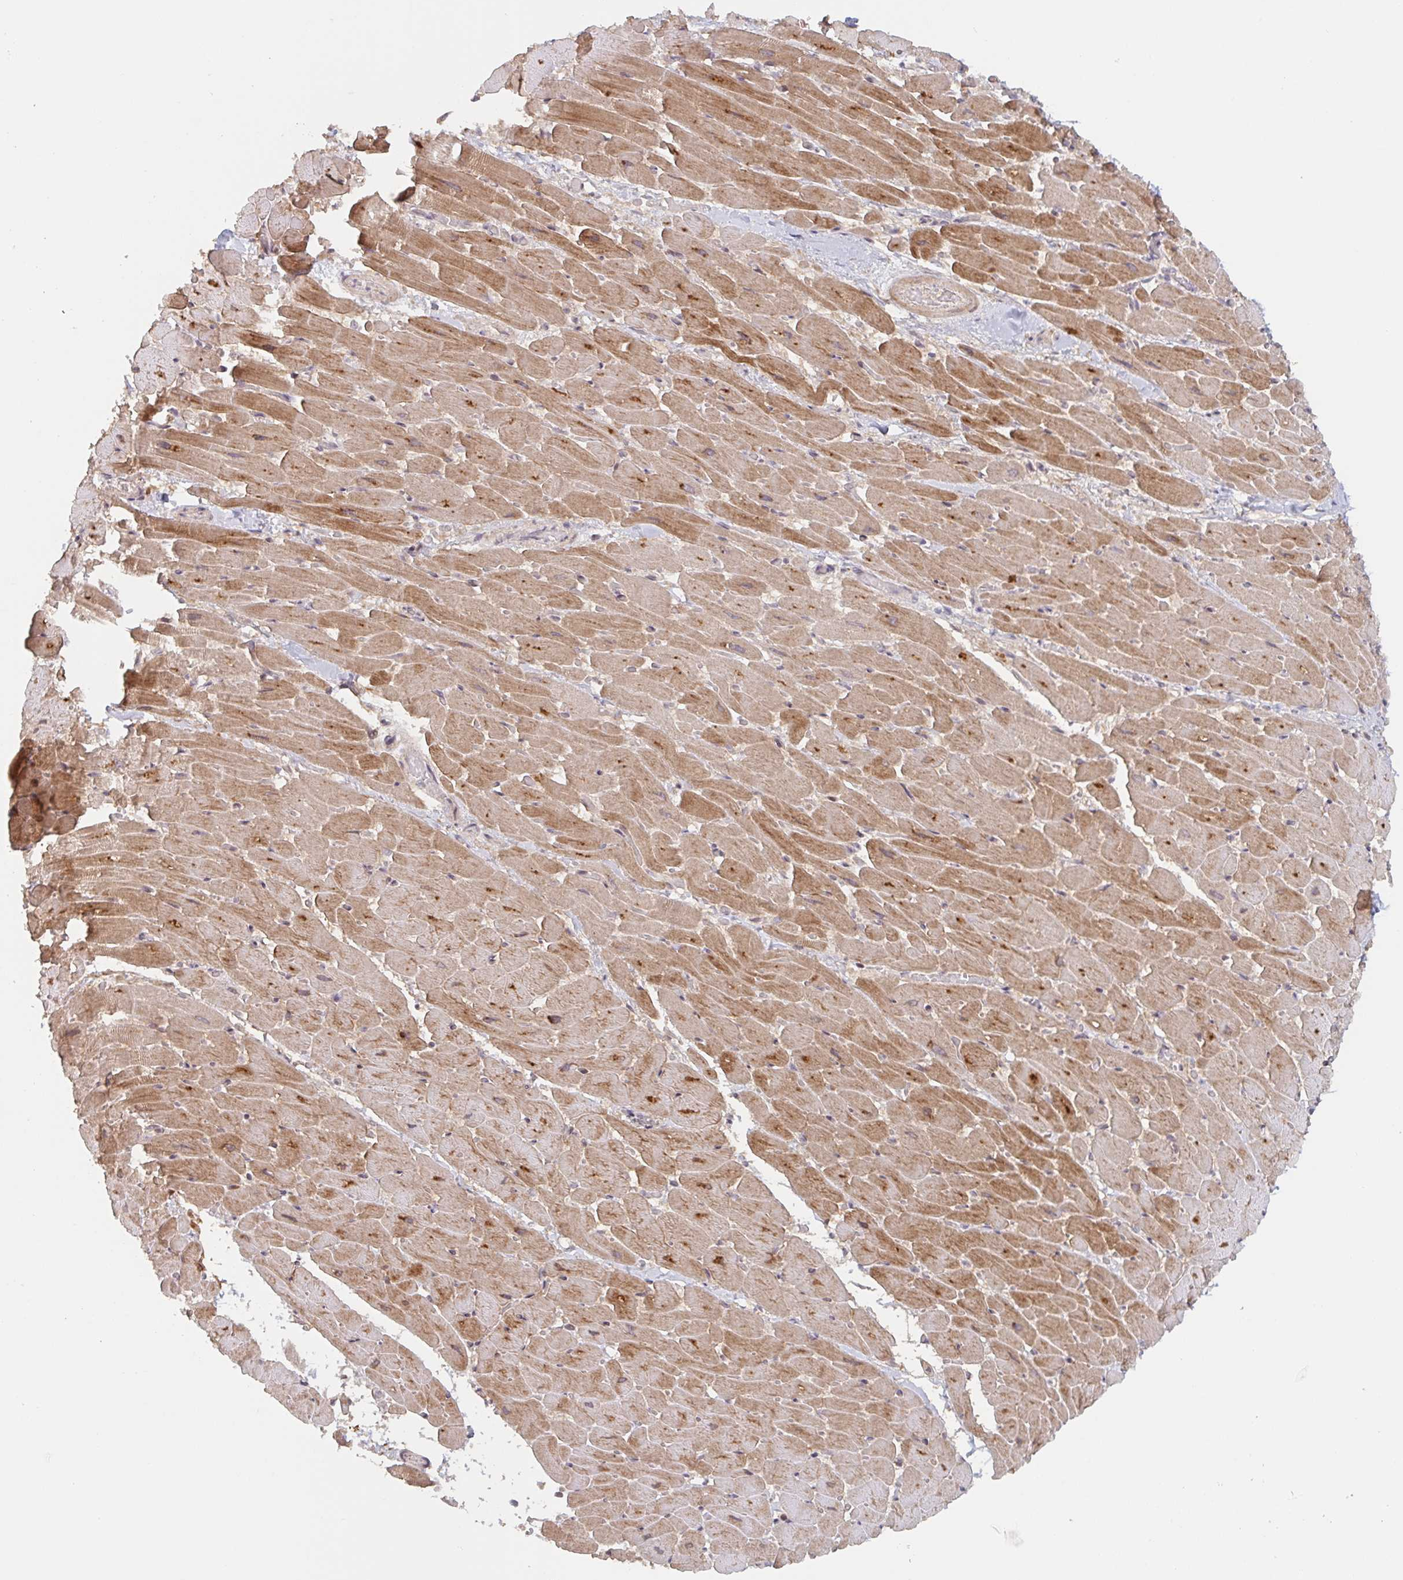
{"staining": {"intensity": "moderate", "quantity": ">75%", "location": "cytoplasmic/membranous"}, "tissue": "heart muscle", "cell_type": "Cardiomyocytes", "image_type": "normal", "snomed": [{"axis": "morphology", "description": "Normal tissue, NOS"}, {"axis": "topography", "description": "Heart"}], "caption": "An immunohistochemistry image of normal tissue is shown. Protein staining in brown labels moderate cytoplasmic/membranous positivity in heart muscle within cardiomyocytes.", "gene": "DCST1", "patient": {"sex": "male", "age": 37}}